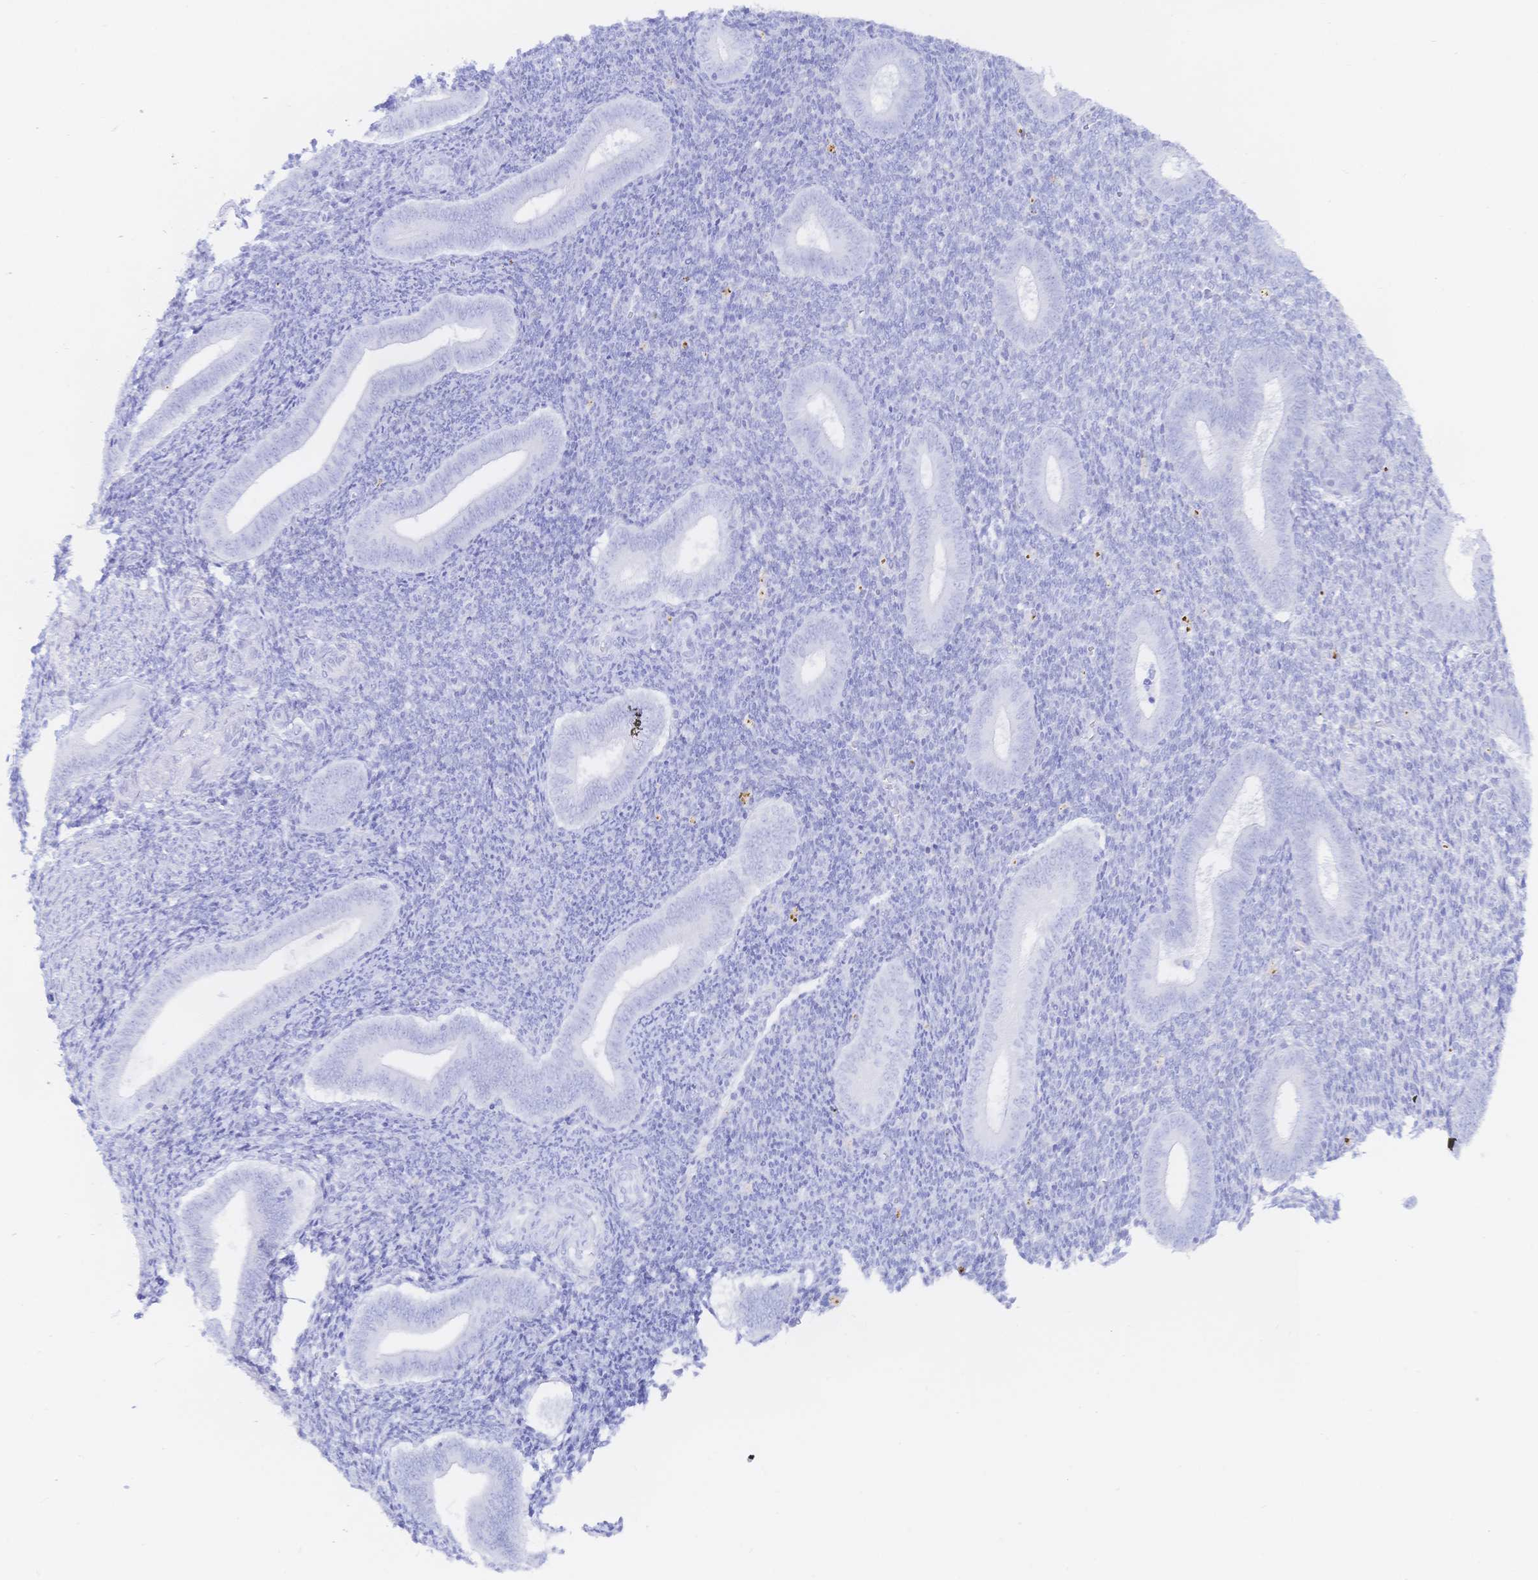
{"staining": {"intensity": "negative", "quantity": "none", "location": "none"}, "tissue": "endometrium", "cell_type": "Cells in endometrial stroma", "image_type": "normal", "snomed": [{"axis": "morphology", "description": "Normal tissue, NOS"}, {"axis": "topography", "description": "Endometrium"}], "caption": "Immunohistochemistry (IHC) image of benign human endometrium stained for a protein (brown), which demonstrates no positivity in cells in endometrial stroma. The staining is performed using DAB brown chromogen with nuclei counter-stained in using hematoxylin.", "gene": "KCNH6", "patient": {"sex": "female", "age": 25}}